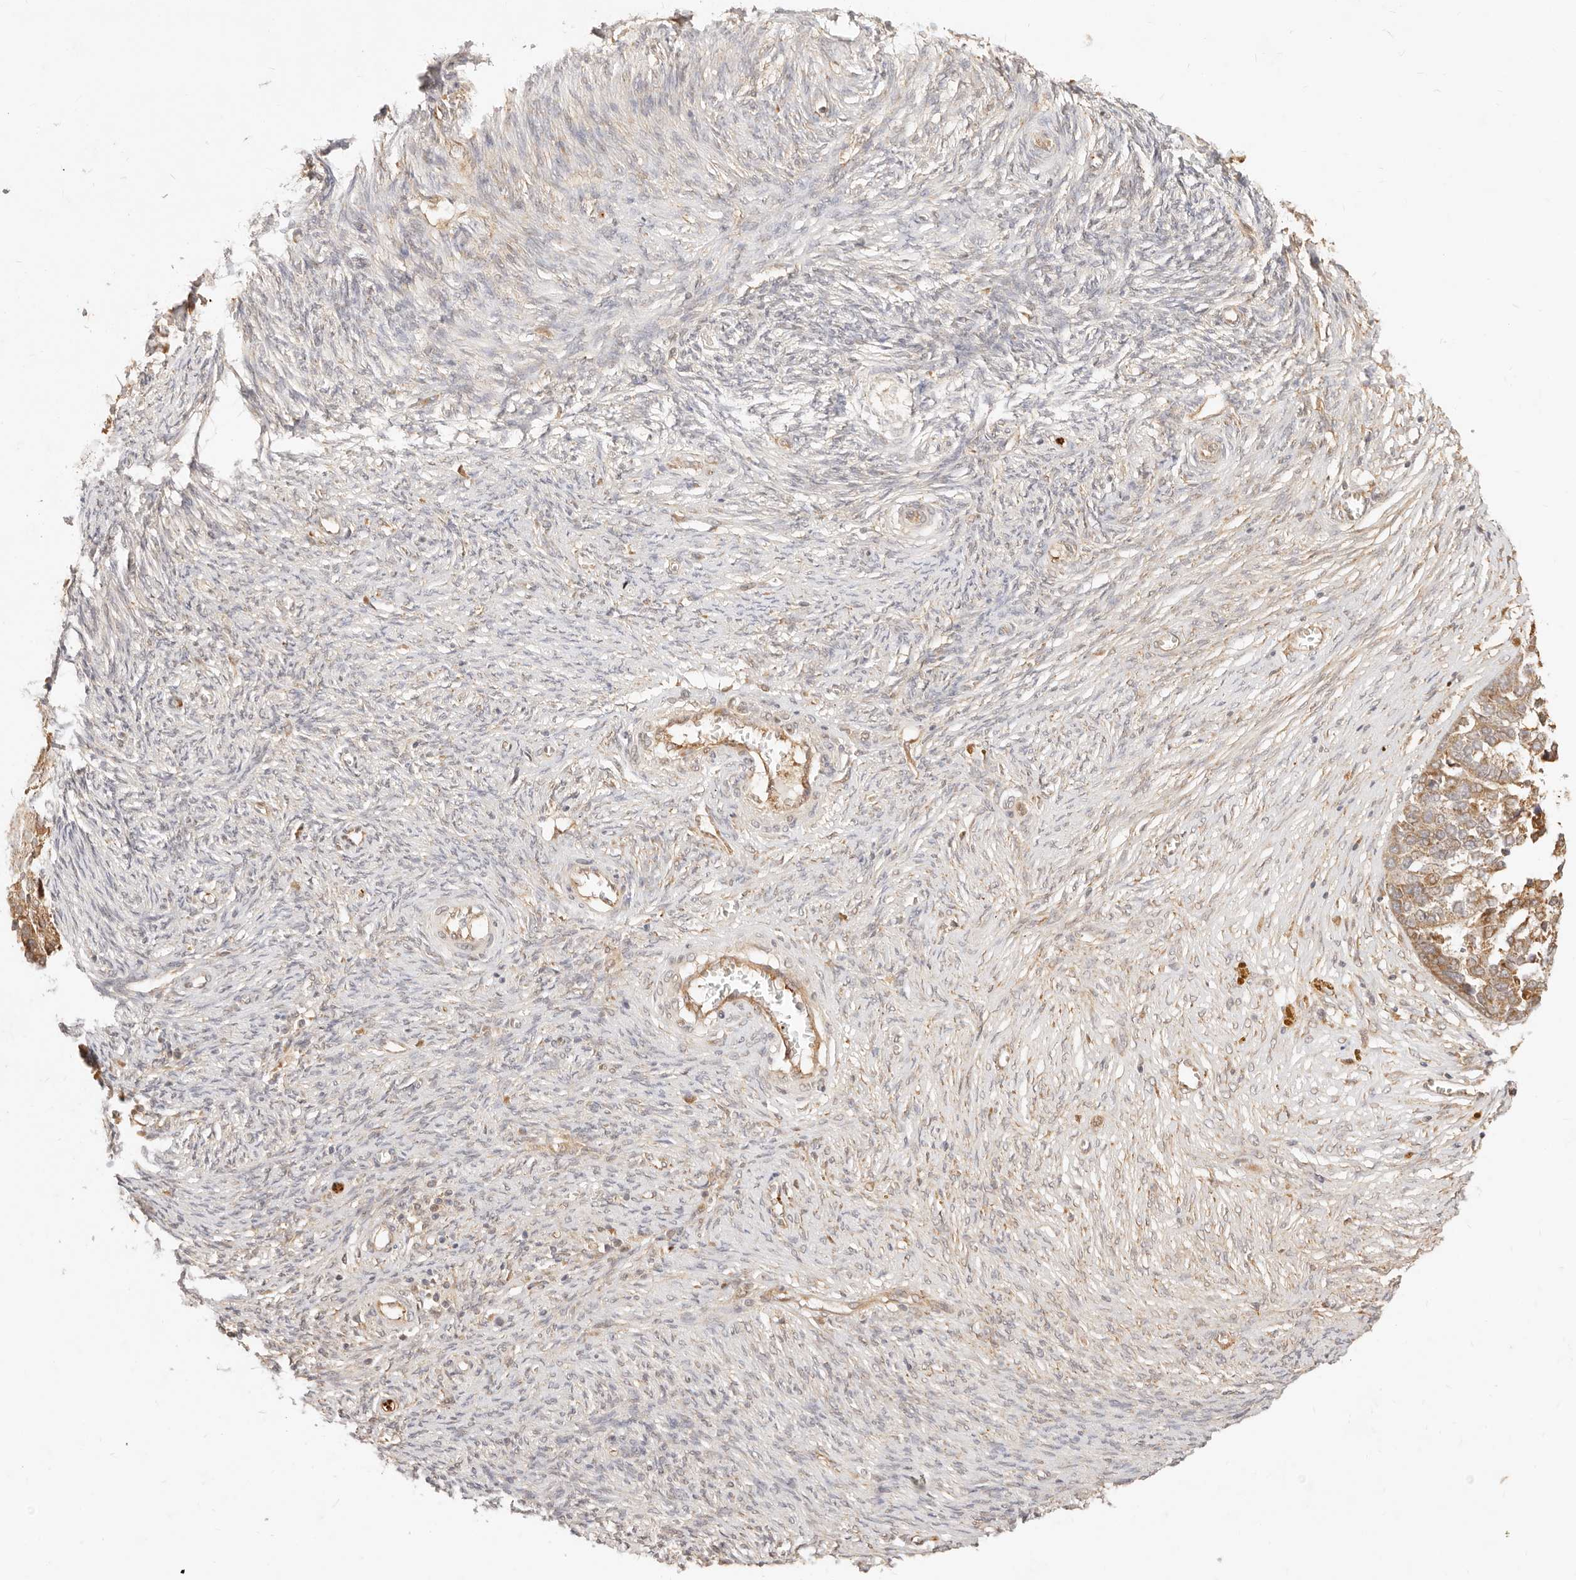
{"staining": {"intensity": "moderate", "quantity": ">75%", "location": "cytoplasmic/membranous"}, "tissue": "ovarian cancer", "cell_type": "Tumor cells", "image_type": "cancer", "snomed": [{"axis": "morphology", "description": "Cystadenocarcinoma, serous, NOS"}, {"axis": "topography", "description": "Ovary"}], "caption": "Ovarian cancer (serous cystadenocarcinoma) stained with a protein marker exhibits moderate staining in tumor cells.", "gene": "UBXN10", "patient": {"sex": "female", "age": 44}}